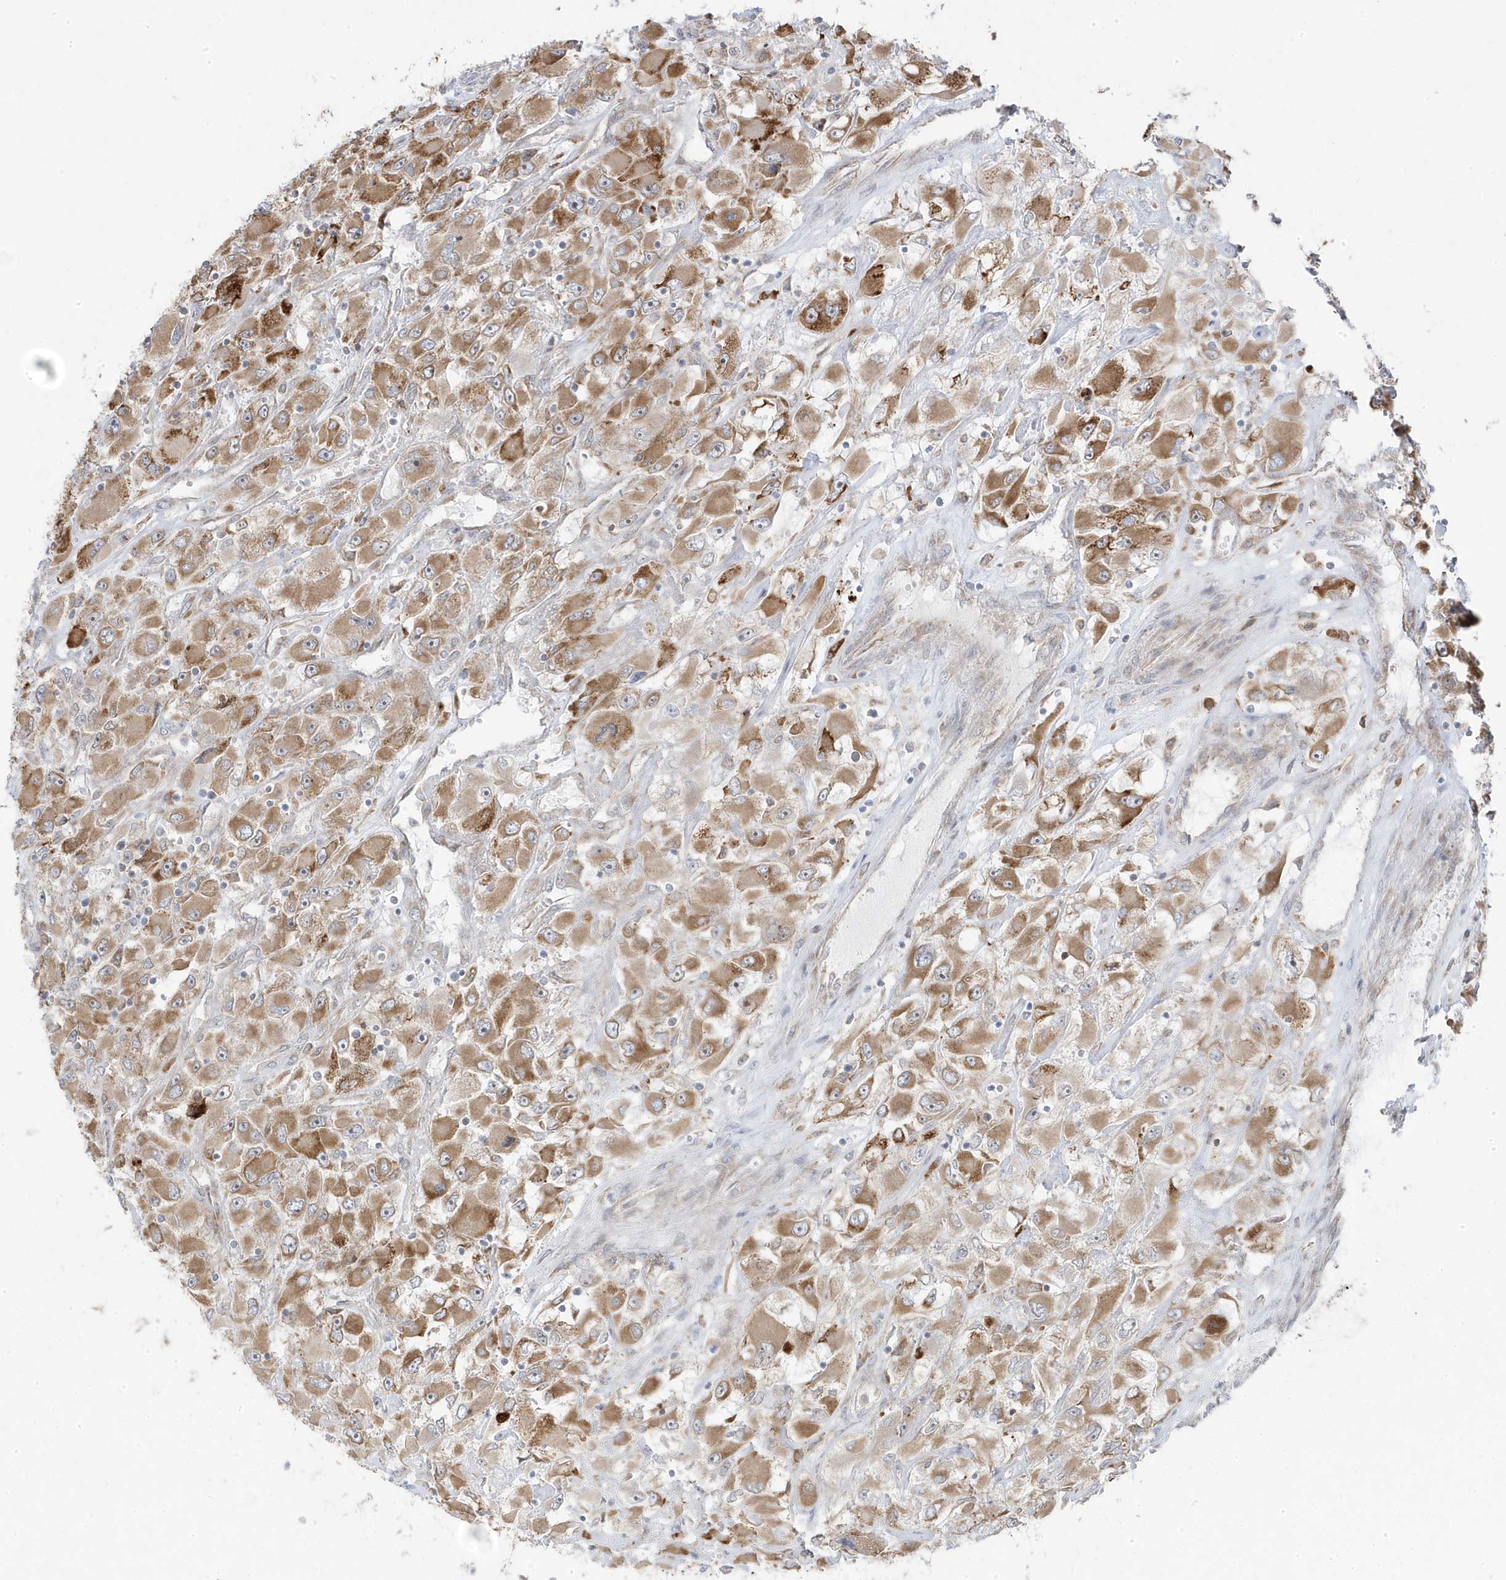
{"staining": {"intensity": "strong", "quantity": "25%-75%", "location": "cytoplasmic/membranous"}, "tissue": "renal cancer", "cell_type": "Tumor cells", "image_type": "cancer", "snomed": [{"axis": "morphology", "description": "Adenocarcinoma, NOS"}, {"axis": "topography", "description": "Kidney"}], "caption": "IHC image of neoplastic tissue: renal cancer (adenocarcinoma) stained using IHC shows high levels of strong protein expression localized specifically in the cytoplasmic/membranous of tumor cells, appearing as a cytoplasmic/membranous brown color.", "gene": "ZNF654", "patient": {"sex": "female", "age": 52}}